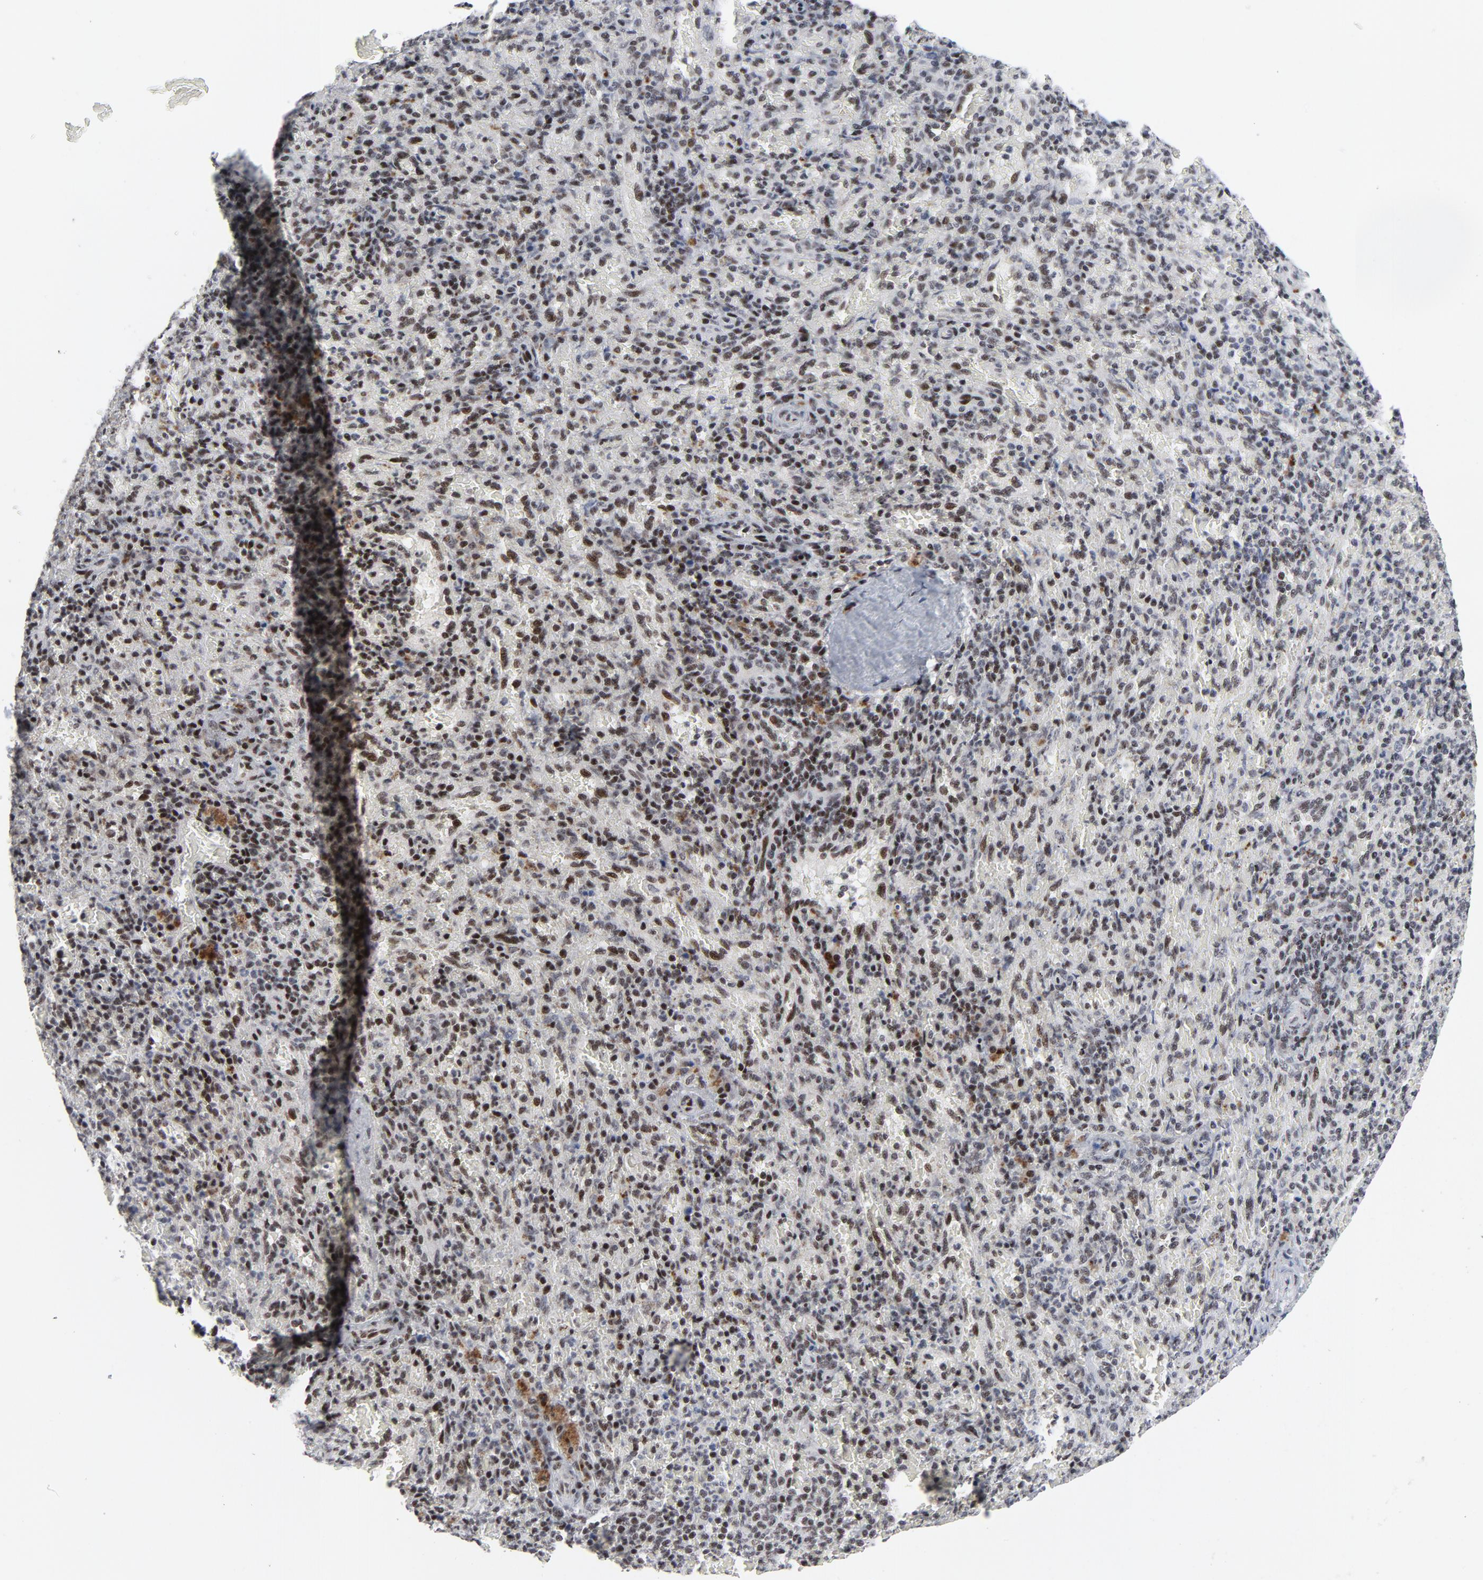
{"staining": {"intensity": "weak", "quantity": "25%-75%", "location": "nuclear"}, "tissue": "spleen", "cell_type": "Cells in red pulp", "image_type": "normal", "snomed": [{"axis": "morphology", "description": "Normal tissue, NOS"}, {"axis": "topography", "description": "Spleen"}], "caption": "Spleen stained with IHC reveals weak nuclear staining in approximately 25%-75% of cells in red pulp.", "gene": "GABPA", "patient": {"sex": "female", "age": 43}}